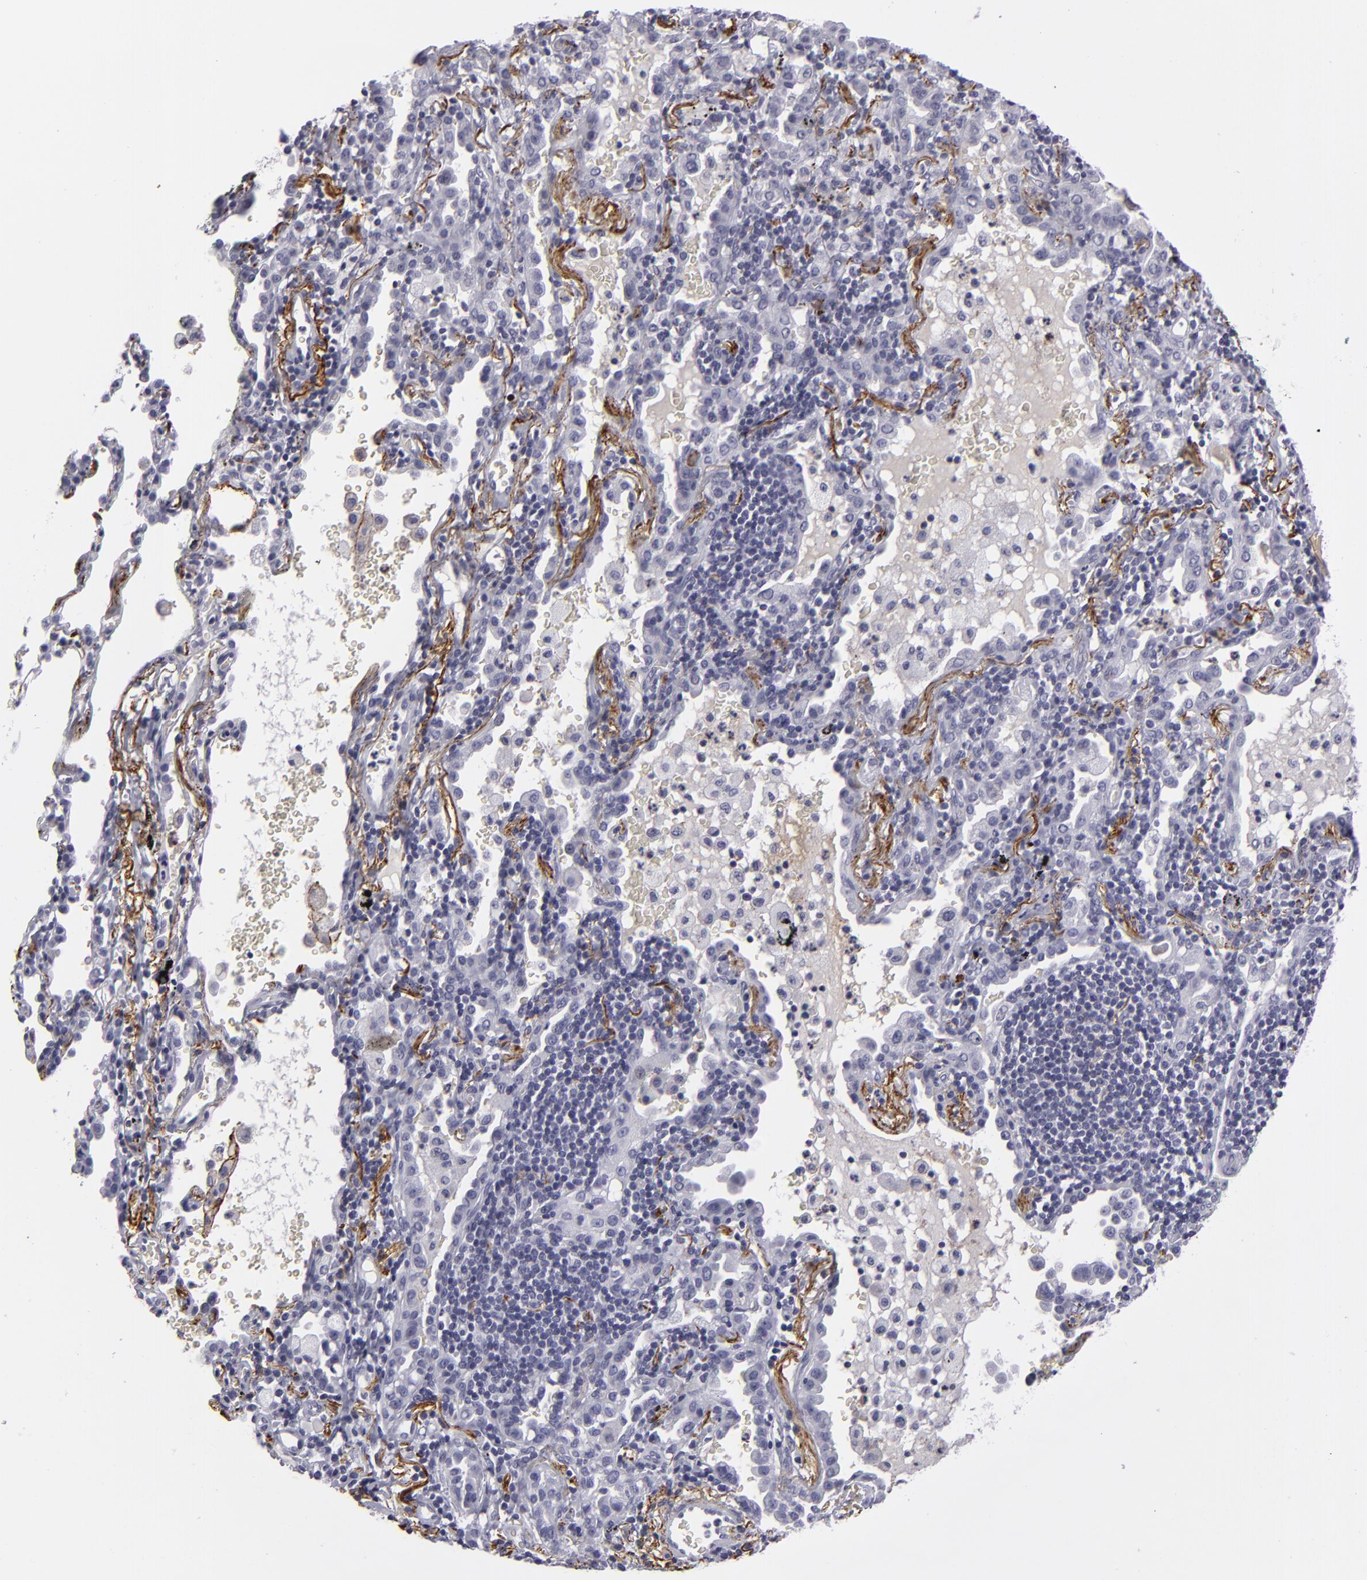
{"staining": {"intensity": "negative", "quantity": "none", "location": "none"}, "tissue": "lung cancer", "cell_type": "Tumor cells", "image_type": "cancer", "snomed": [{"axis": "morphology", "description": "Adenocarcinoma, NOS"}, {"axis": "topography", "description": "Lung"}], "caption": "High magnification brightfield microscopy of adenocarcinoma (lung) stained with DAB (3,3'-diaminobenzidine) (brown) and counterstained with hematoxylin (blue): tumor cells show no significant positivity.", "gene": "C9", "patient": {"sex": "female", "age": 50}}